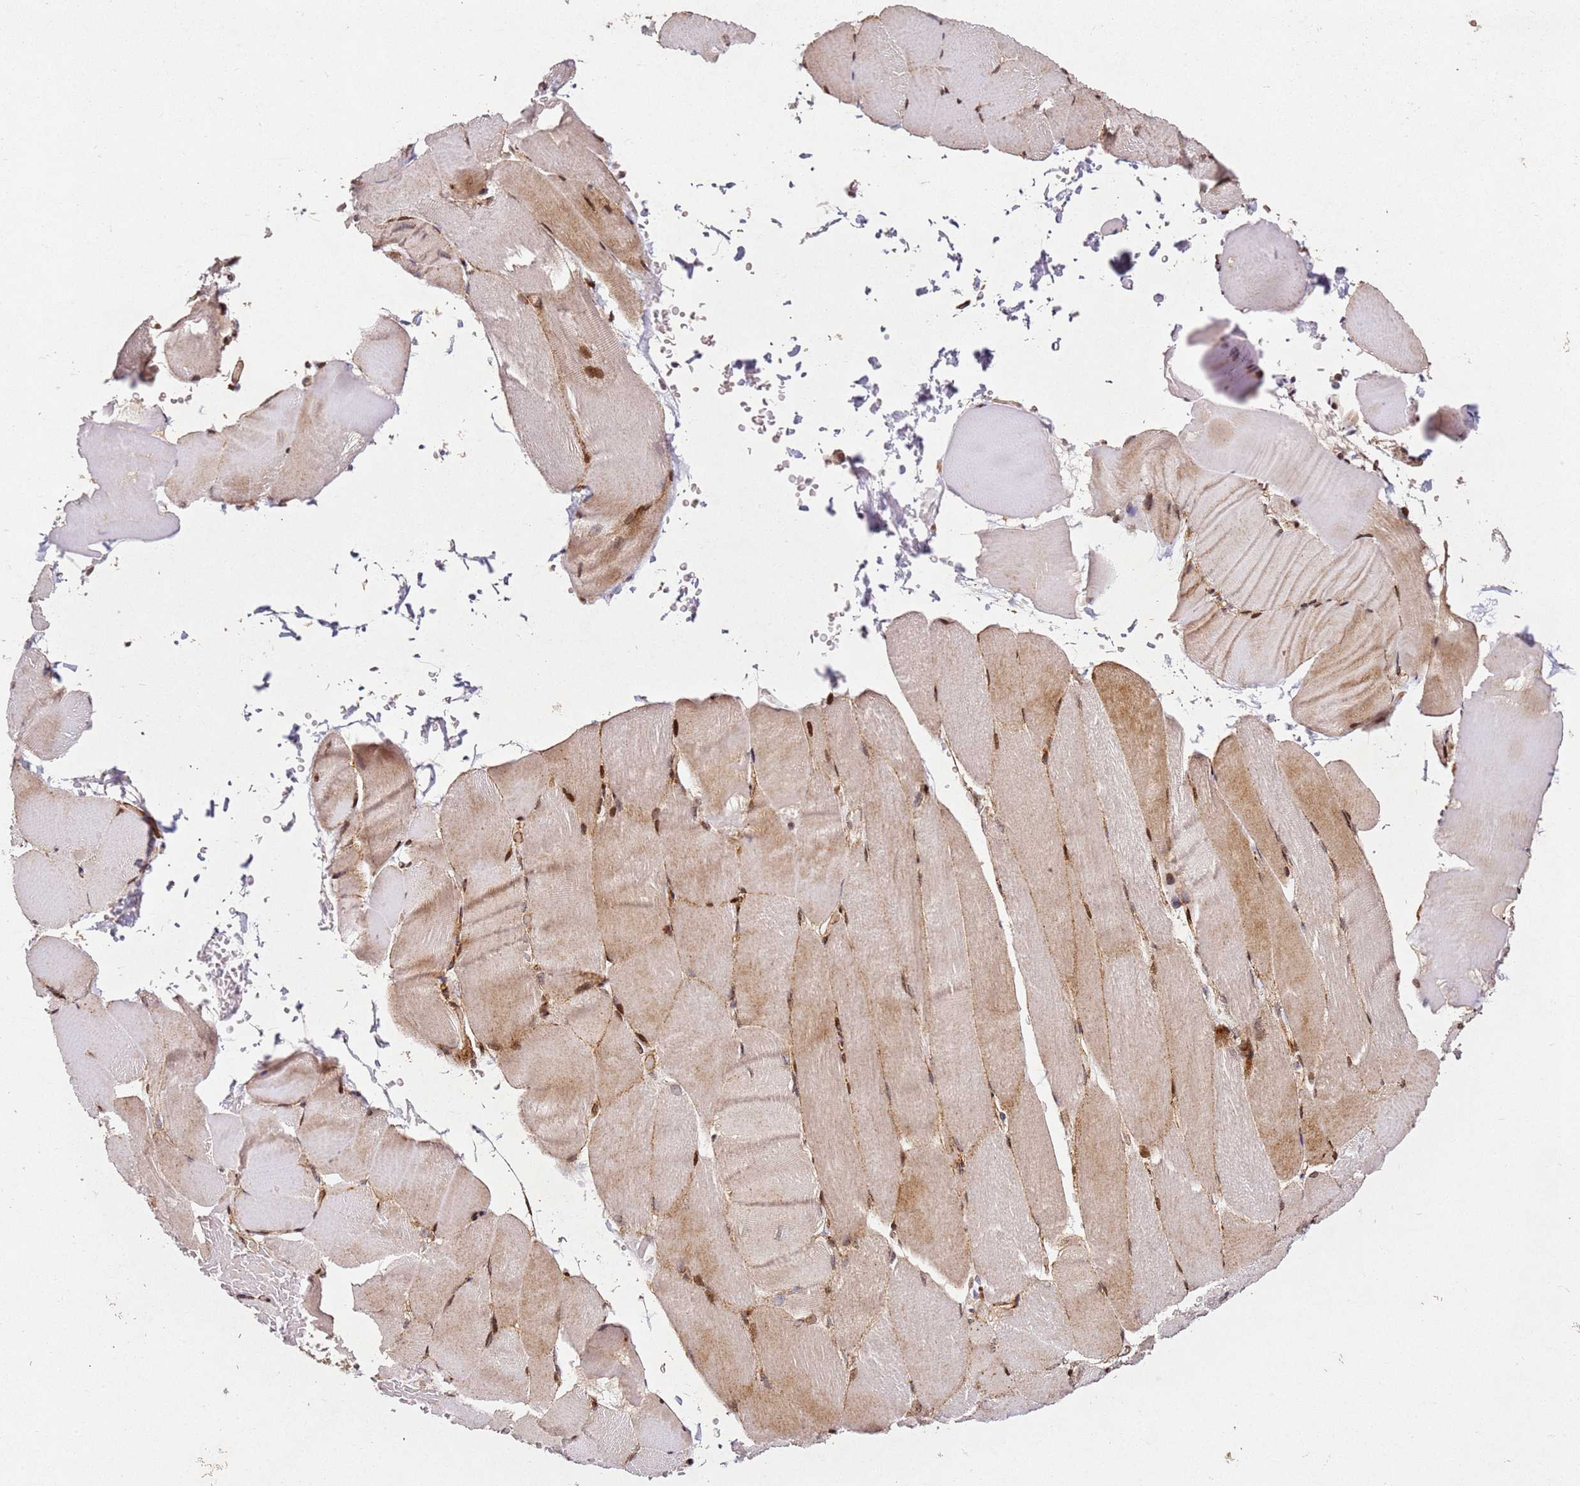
{"staining": {"intensity": "moderate", "quantity": "25%-75%", "location": "cytoplasmic/membranous,nuclear"}, "tissue": "skeletal muscle", "cell_type": "Myocytes", "image_type": "normal", "snomed": [{"axis": "morphology", "description": "Normal tissue, NOS"}, {"axis": "topography", "description": "Skeletal muscle"}, {"axis": "topography", "description": "Parathyroid gland"}], "caption": "Human skeletal muscle stained for a protein (brown) exhibits moderate cytoplasmic/membranous,nuclear positive expression in approximately 25%-75% of myocytes.", "gene": "ZNF296", "patient": {"sex": "female", "age": 37}}